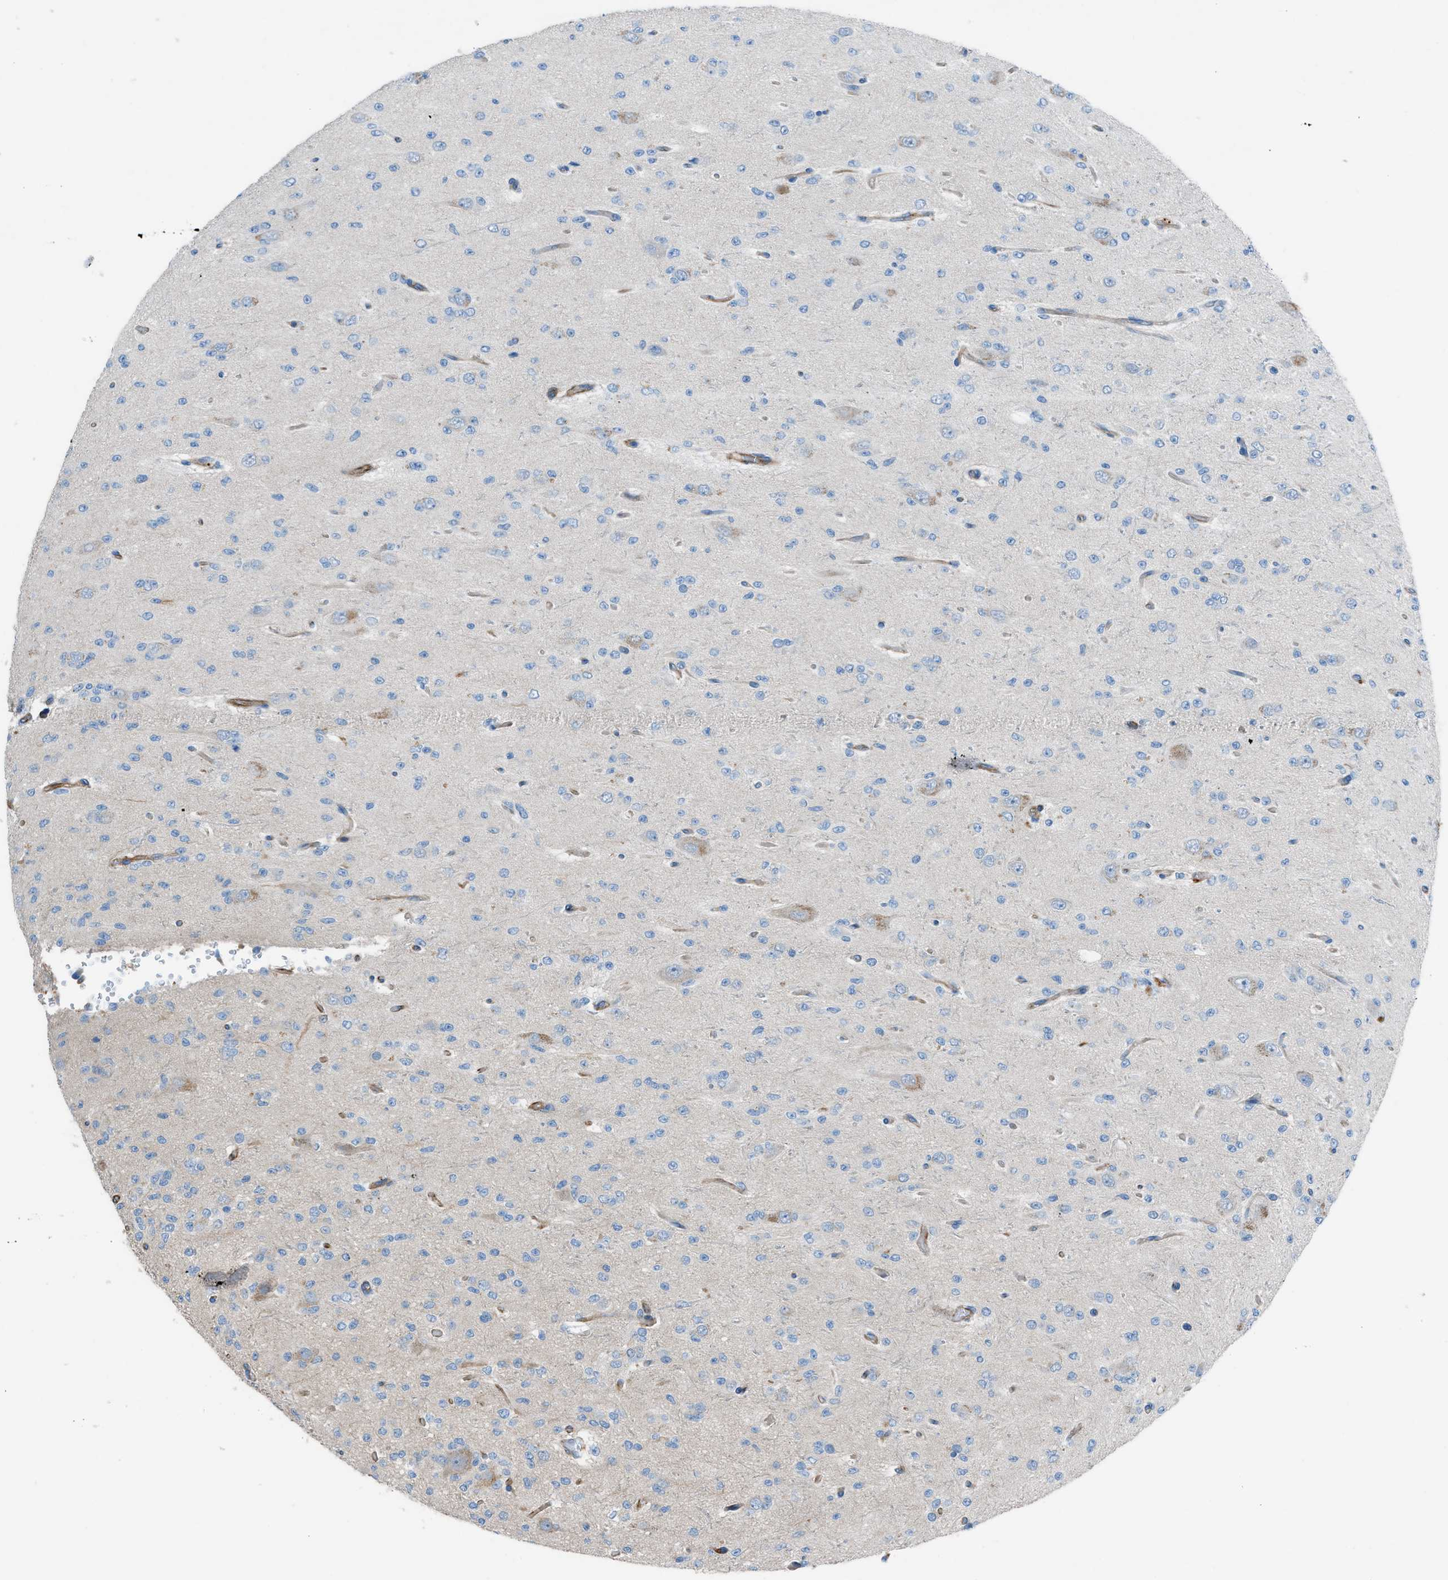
{"staining": {"intensity": "negative", "quantity": "none", "location": "none"}, "tissue": "glioma", "cell_type": "Tumor cells", "image_type": "cancer", "snomed": [{"axis": "morphology", "description": "Glioma, malignant, Low grade"}, {"axis": "topography", "description": "Brain"}], "caption": "The image reveals no staining of tumor cells in malignant glioma (low-grade). The staining is performed using DAB (3,3'-diaminobenzidine) brown chromogen with nuclei counter-stained in using hematoxylin.", "gene": "CABP7", "patient": {"sex": "male", "age": 38}}